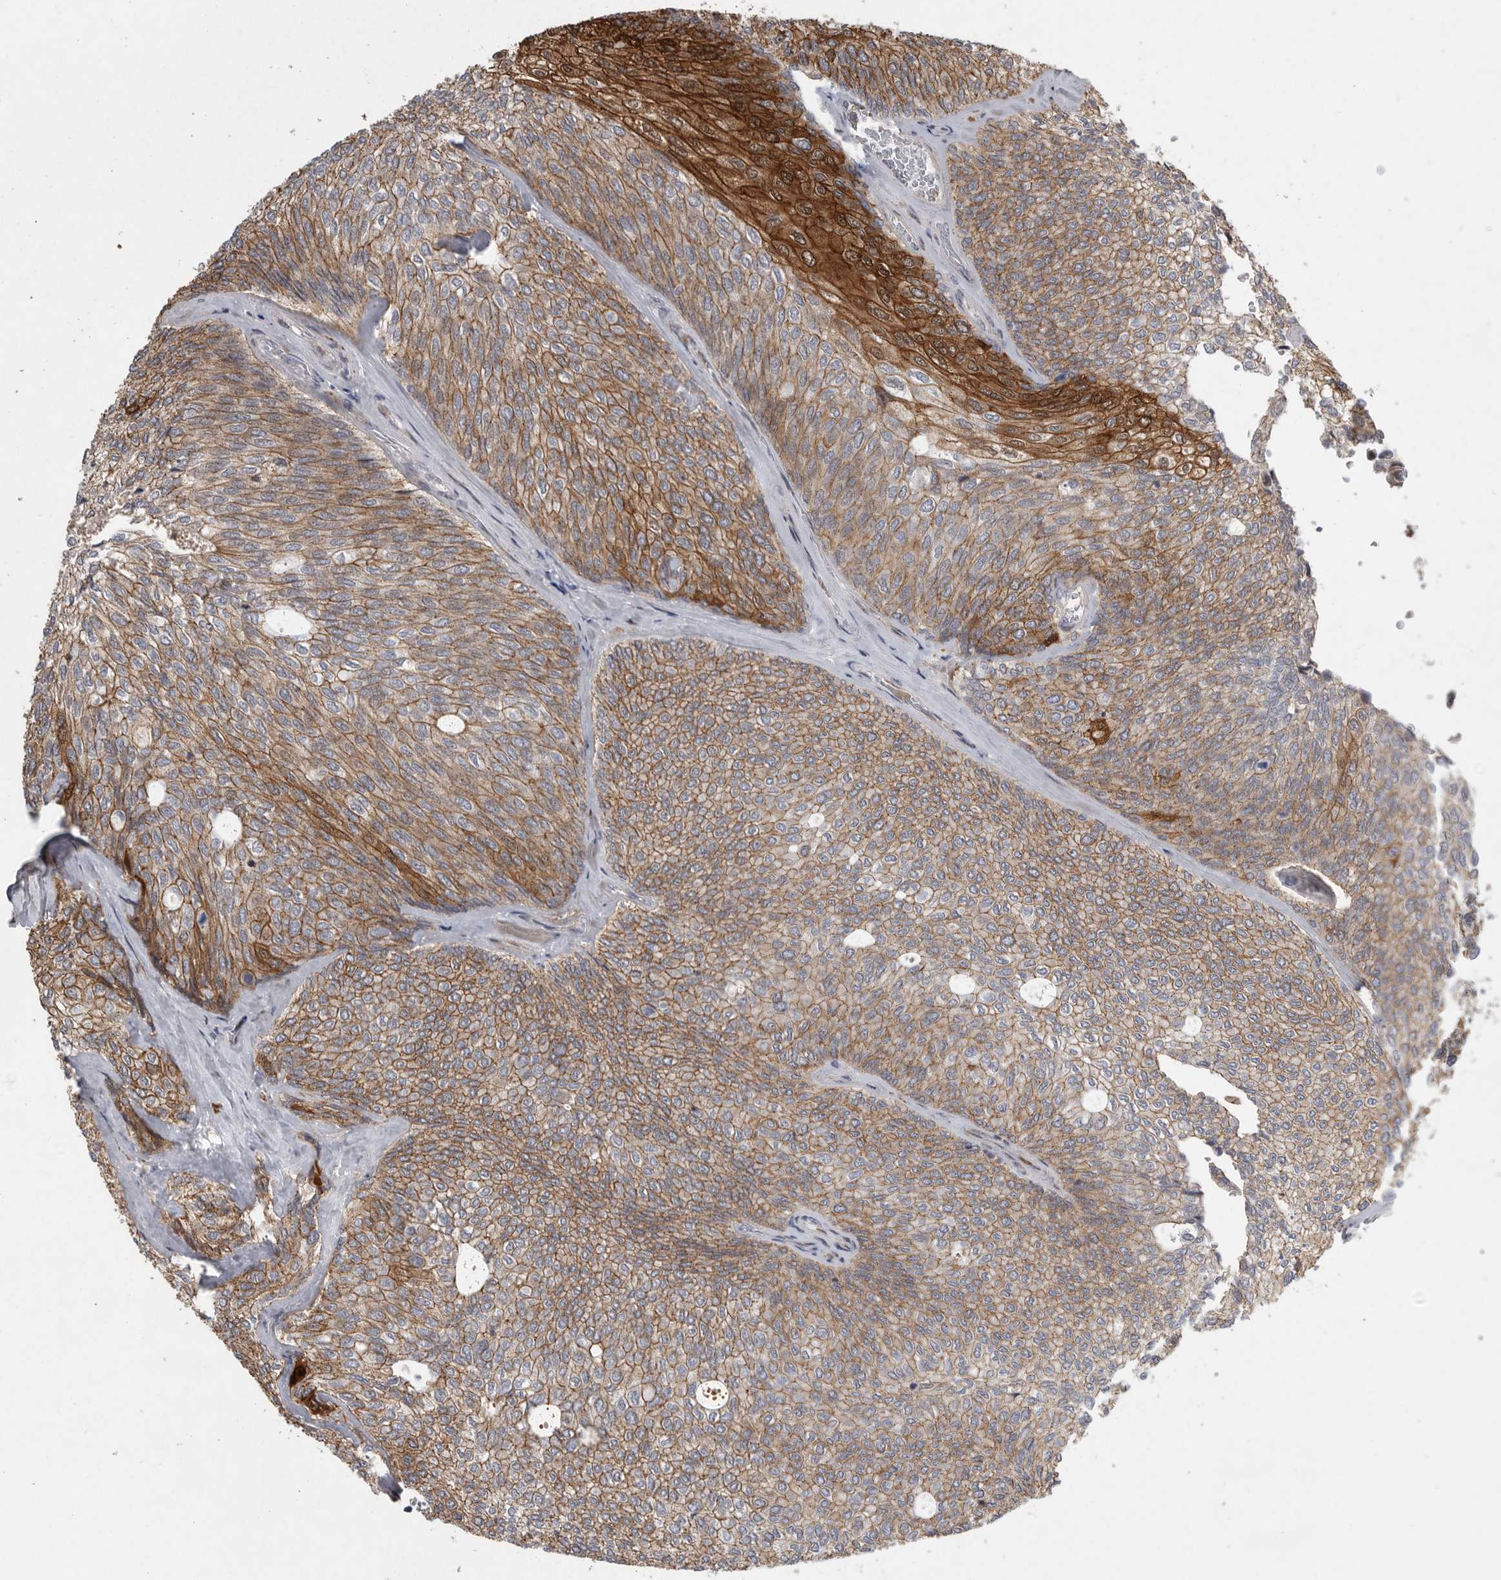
{"staining": {"intensity": "strong", "quantity": ">75%", "location": "cytoplasmic/membranous"}, "tissue": "urothelial cancer", "cell_type": "Tumor cells", "image_type": "cancer", "snomed": [{"axis": "morphology", "description": "Urothelial carcinoma, Low grade"}, {"axis": "topography", "description": "Urinary bladder"}], "caption": "A high-resolution micrograph shows IHC staining of low-grade urothelial carcinoma, which exhibits strong cytoplasmic/membranous positivity in about >75% of tumor cells.", "gene": "MPDZ", "patient": {"sex": "female", "age": 79}}